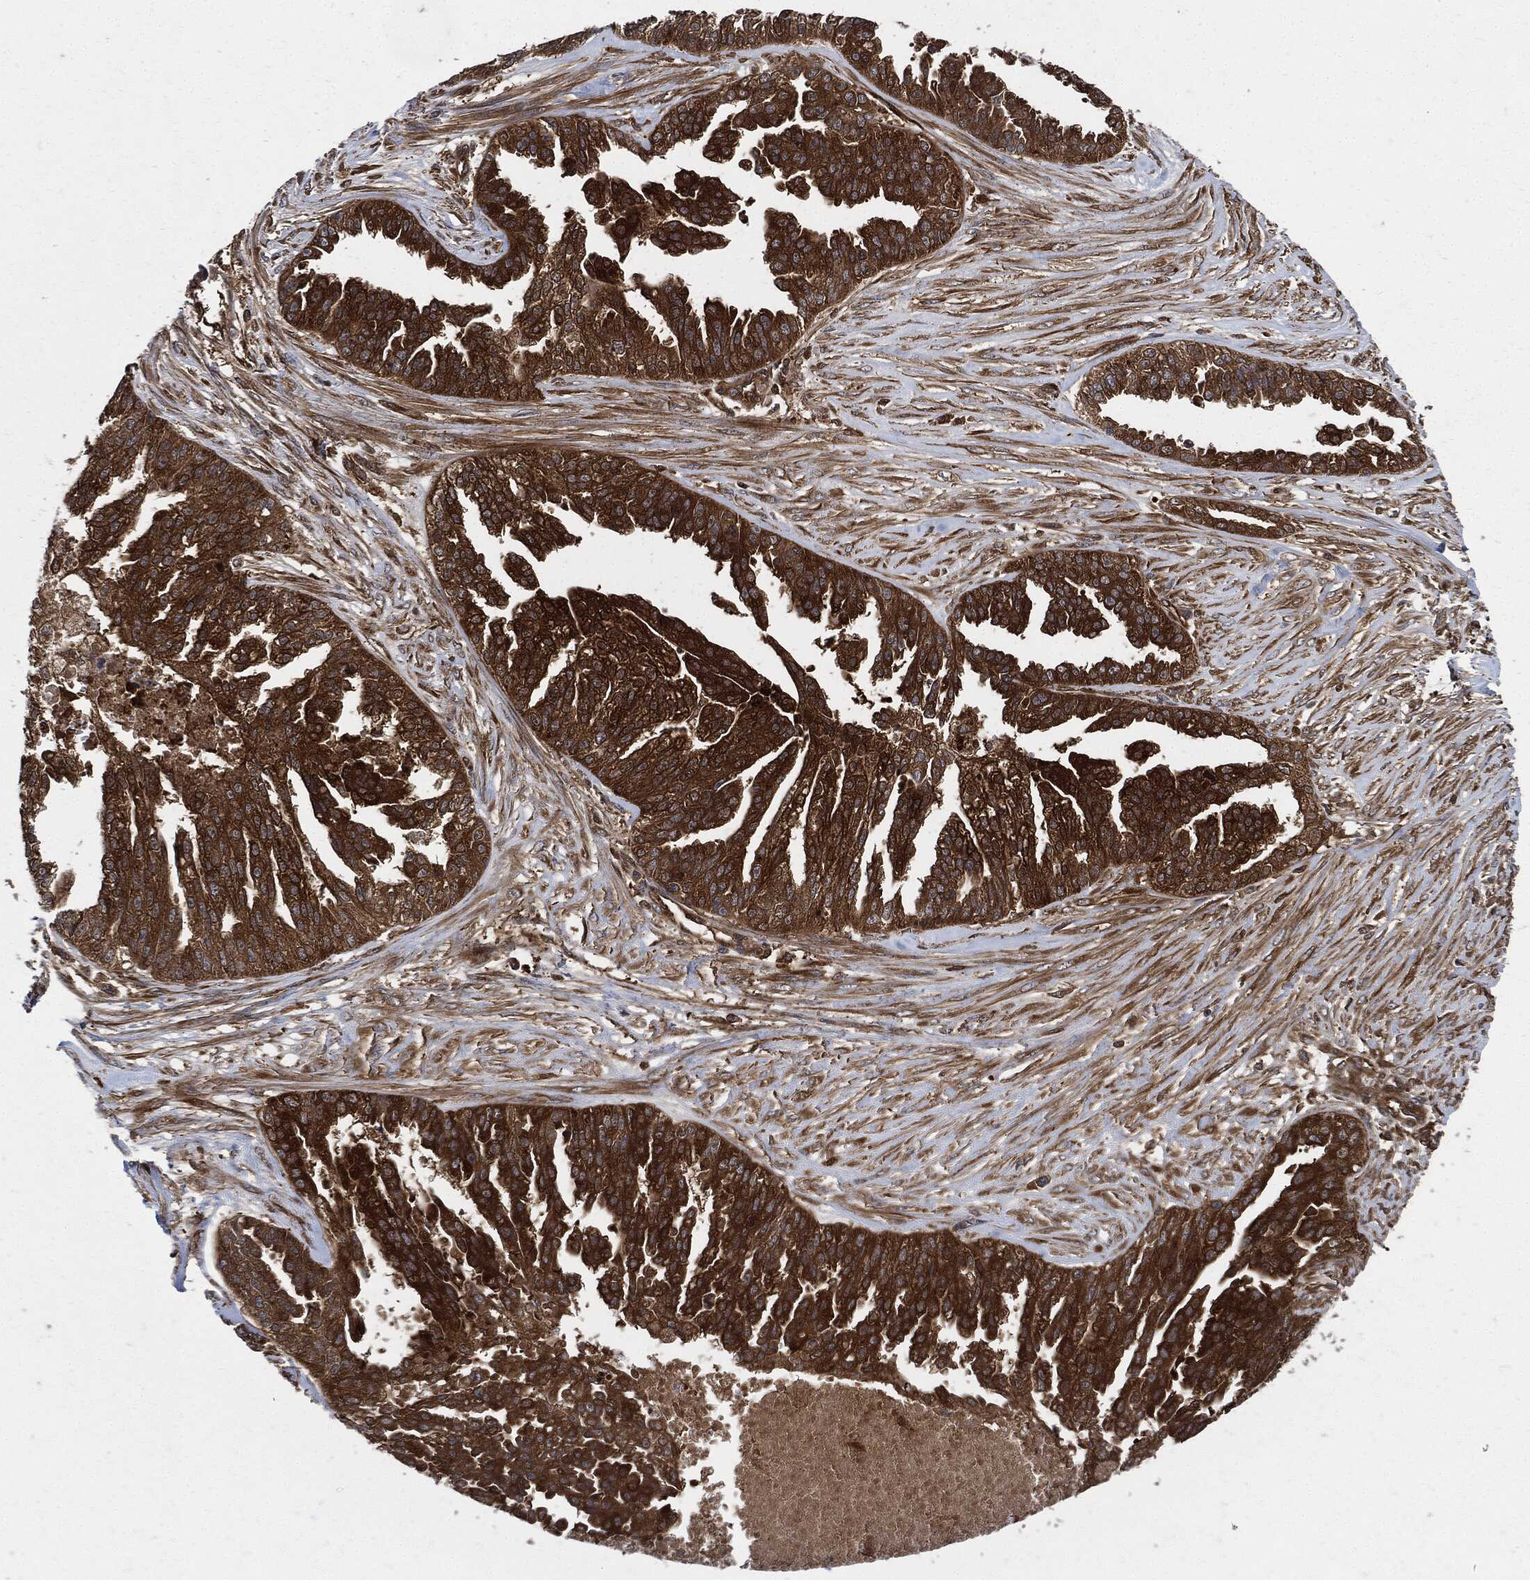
{"staining": {"intensity": "strong", "quantity": ">75%", "location": "cytoplasmic/membranous"}, "tissue": "ovarian cancer", "cell_type": "Tumor cells", "image_type": "cancer", "snomed": [{"axis": "morphology", "description": "Cystadenocarcinoma, serous, NOS"}, {"axis": "topography", "description": "Ovary"}], "caption": "The photomicrograph reveals staining of serous cystadenocarcinoma (ovarian), revealing strong cytoplasmic/membranous protein expression (brown color) within tumor cells.", "gene": "XPNPEP1", "patient": {"sex": "female", "age": 58}}